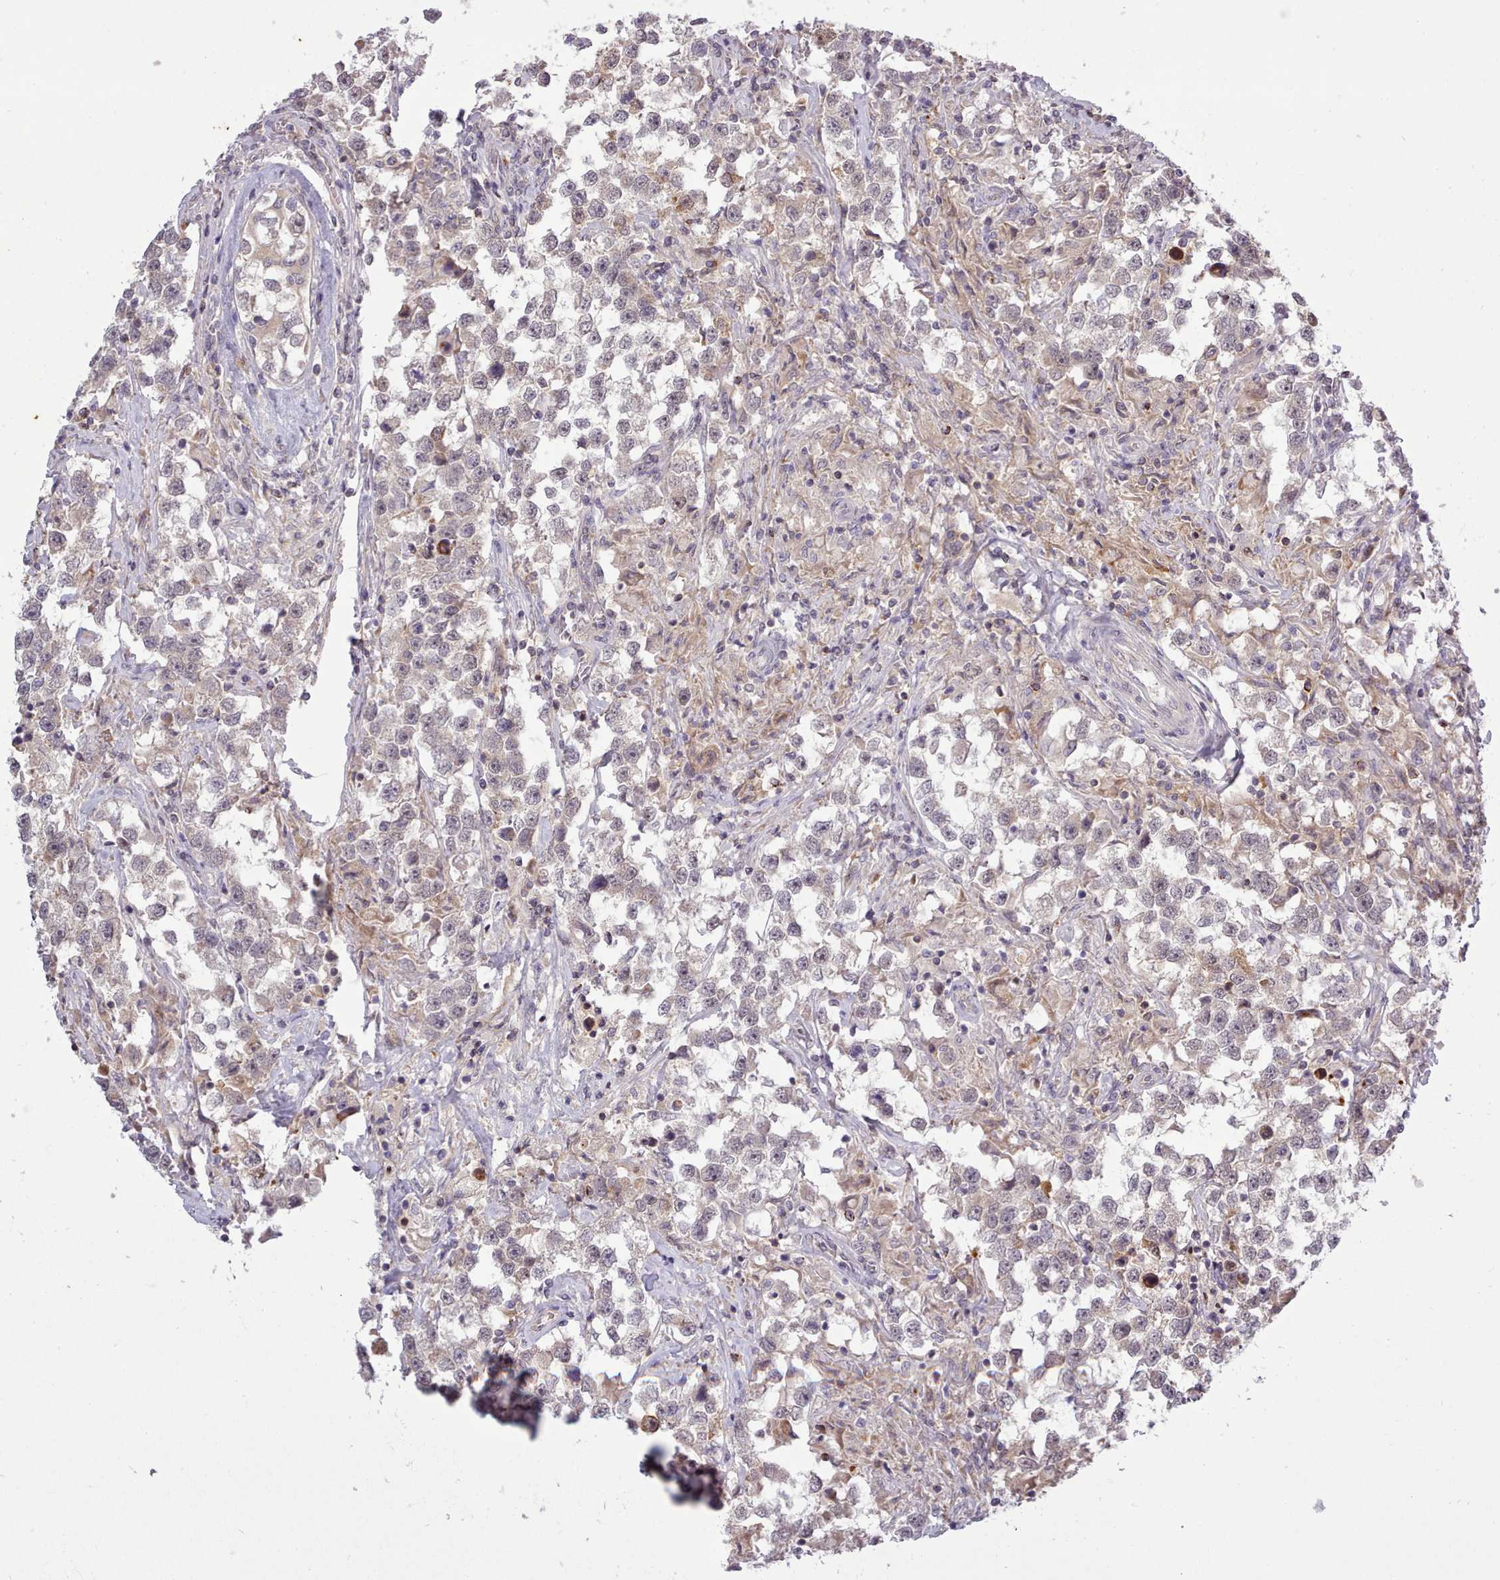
{"staining": {"intensity": "weak", "quantity": "<25%", "location": "cytoplasmic/membranous,nuclear"}, "tissue": "testis cancer", "cell_type": "Tumor cells", "image_type": "cancer", "snomed": [{"axis": "morphology", "description": "Seminoma, NOS"}, {"axis": "topography", "description": "Testis"}], "caption": "Tumor cells show no significant protein staining in testis seminoma.", "gene": "ARL17A", "patient": {"sex": "male", "age": 46}}